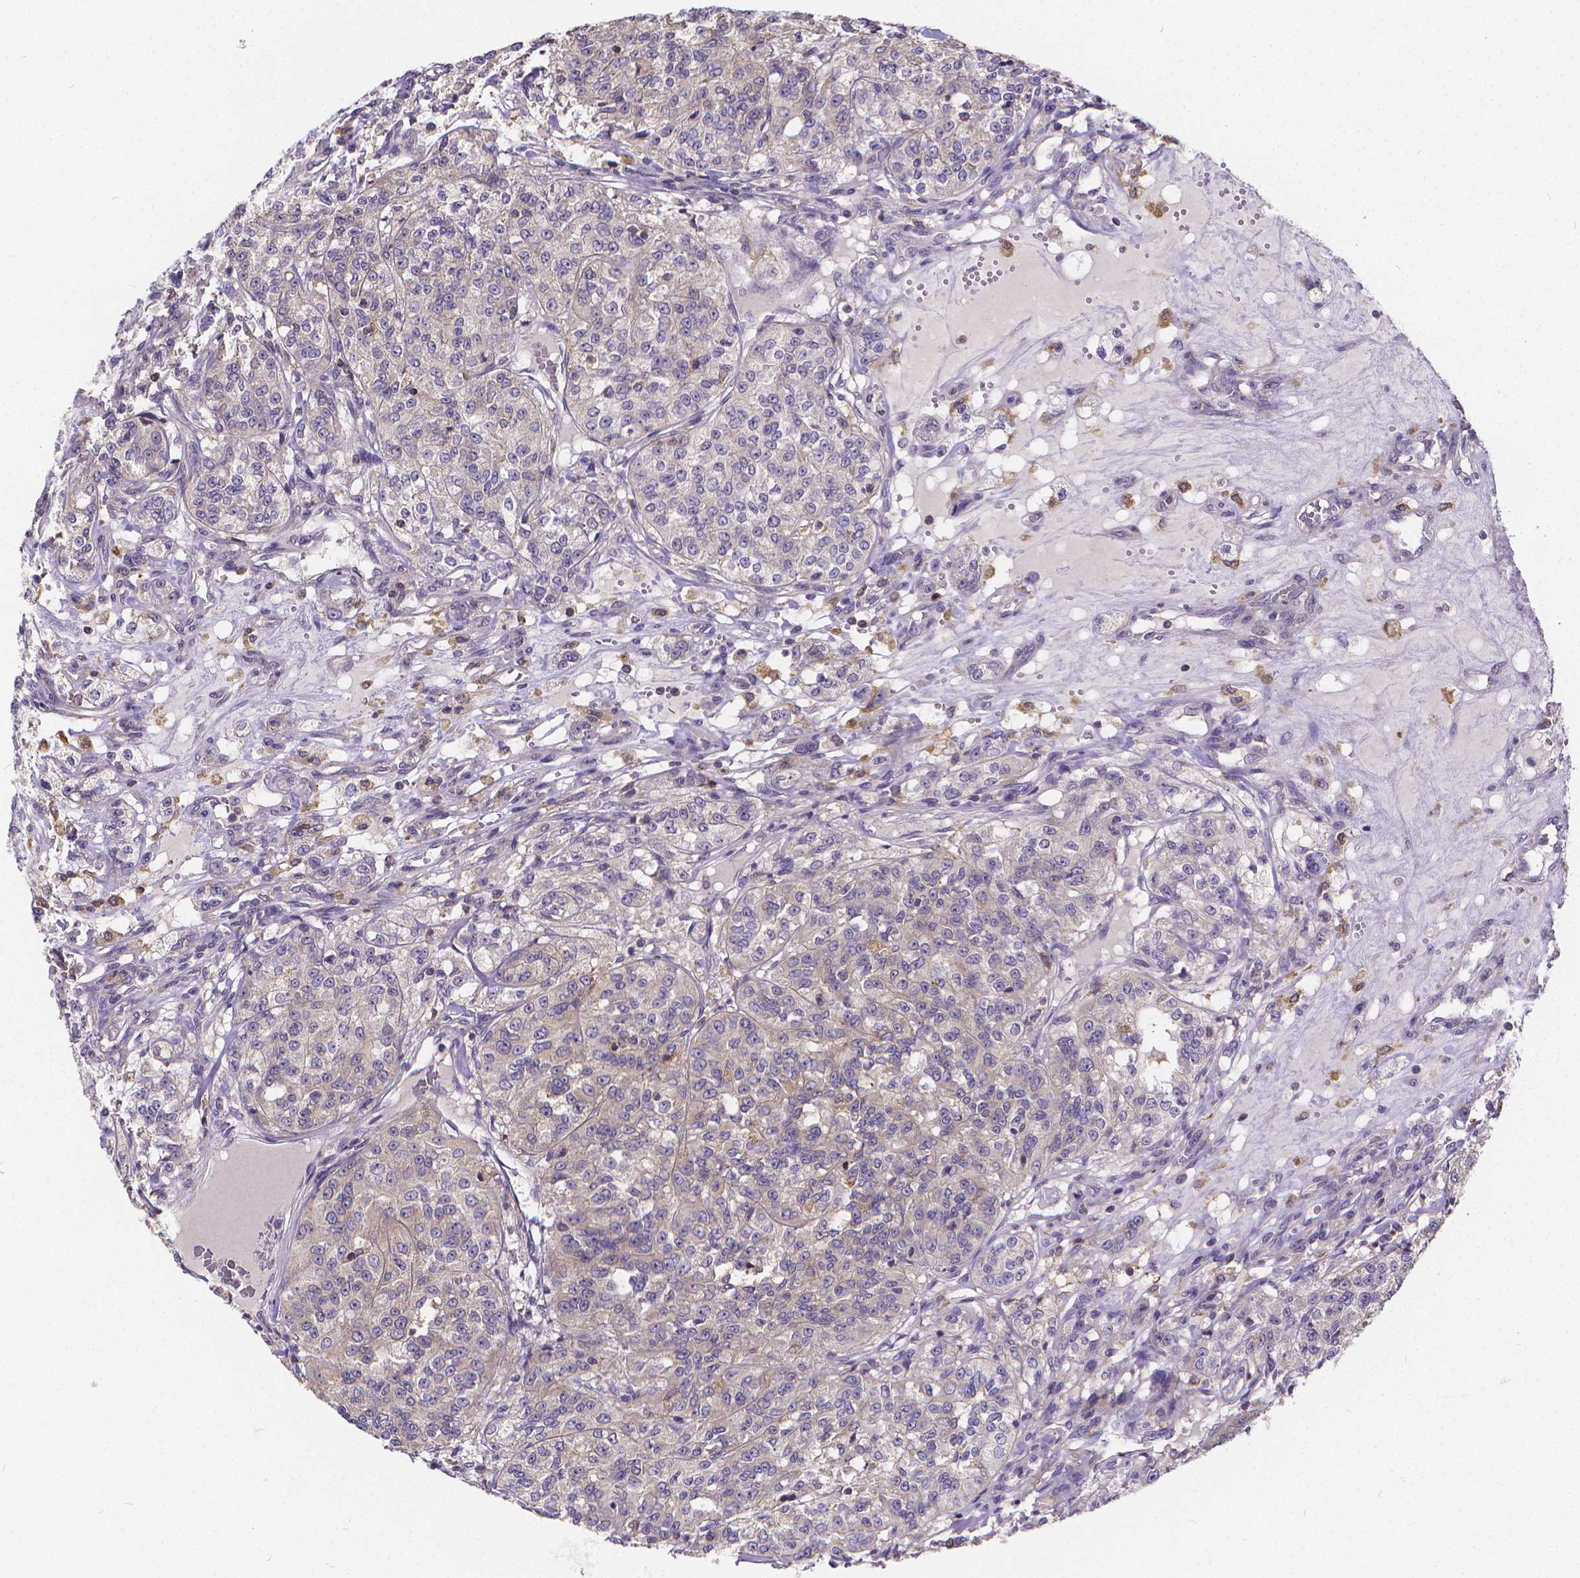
{"staining": {"intensity": "negative", "quantity": "none", "location": "none"}, "tissue": "renal cancer", "cell_type": "Tumor cells", "image_type": "cancer", "snomed": [{"axis": "morphology", "description": "Adenocarcinoma, NOS"}, {"axis": "topography", "description": "Kidney"}], "caption": "Micrograph shows no protein positivity in tumor cells of renal cancer (adenocarcinoma) tissue. The staining was performed using DAB to visualize the protein expression in brown, while the nuclei were stained in blue with hematoxylin (Magnification: 20x).", "gene": "GLRB", "patient": {"sex": "female", "age": 63}}